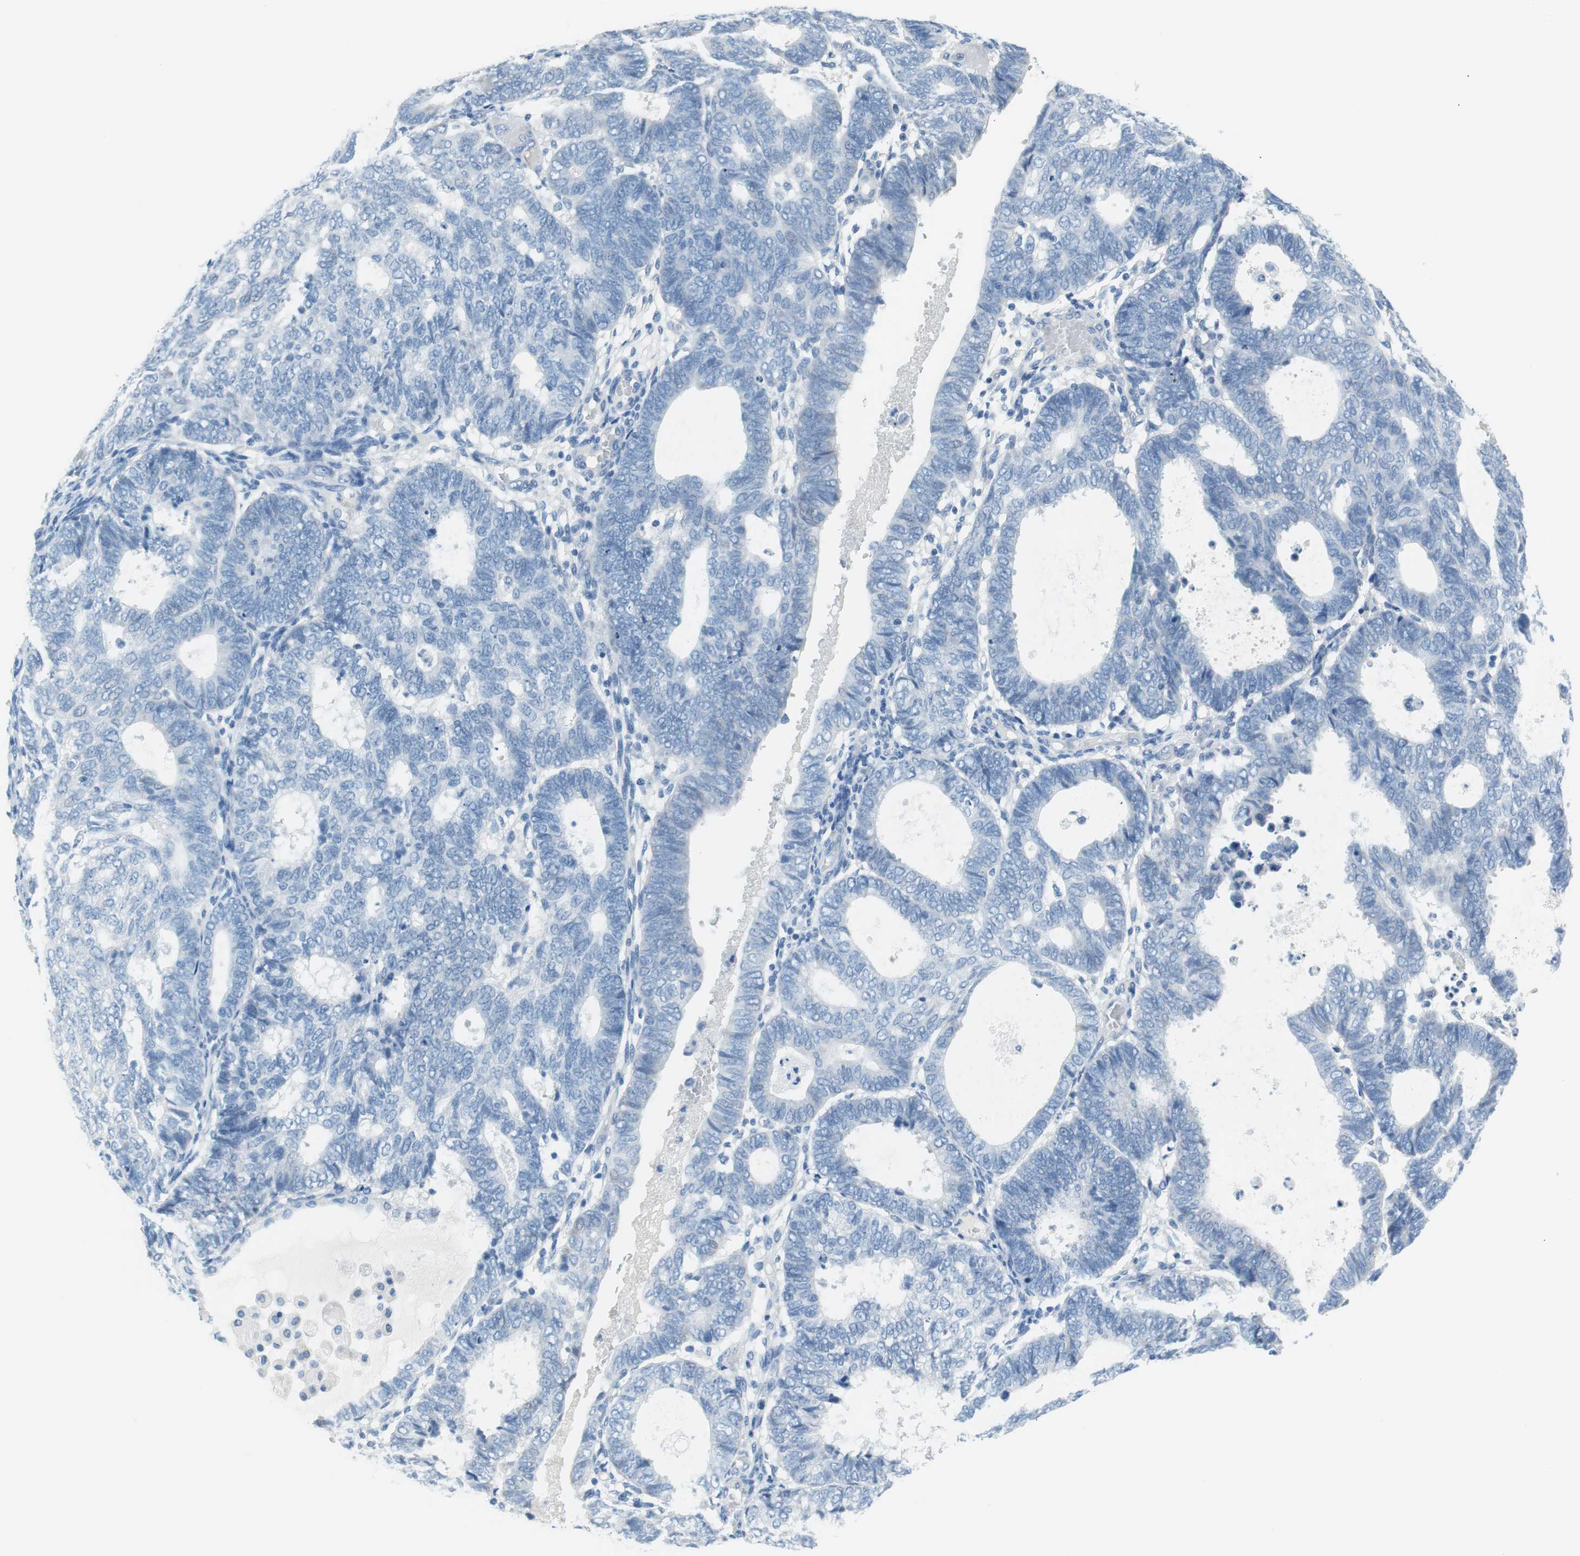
{"staining": {"intensity": "negative", "quantity": "none", "location": "none"}, "tissue": "endometrial cancer", "cell_type": "Tumor cells", "image_type": "cancer", "snomed": [{"axis": "morphology", "description": "Adenocarcinoma, NOS"}, {"axis": "topography", "description": "Uterus"}], "caption": "This micrograph is of endometrial cancer (adenocarcinoma) stained with immunohistochemistry to label a protein in brown with the nuclei are counter-stained blue. There is no positivity in tumor cells.", "gene": "MYH1", "patient": {"sex": "female", "age": 60}}